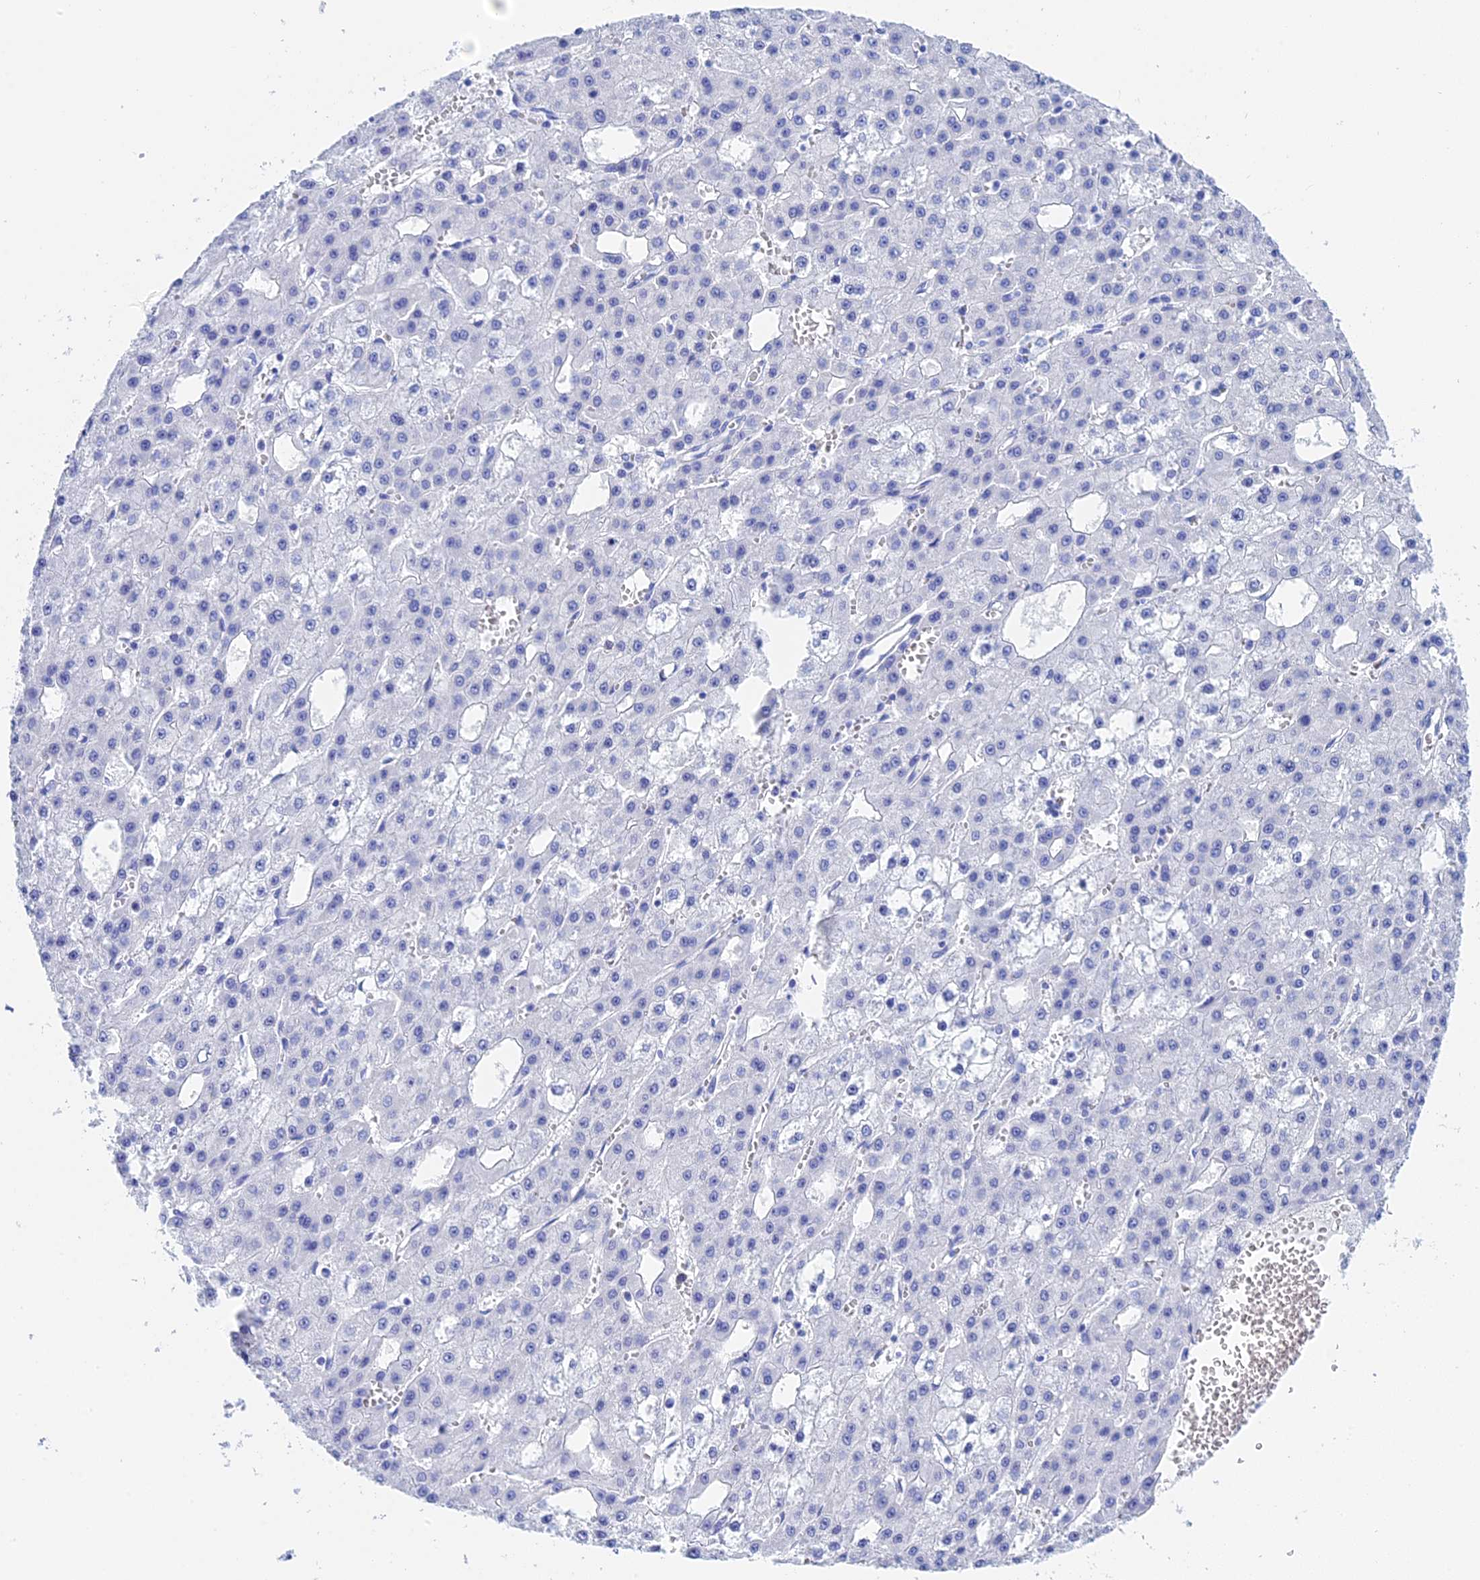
{"staining": {"intensity": "negative", "quantity": "none", "location": "none"}, "tissue": "liver cancer", "cell_type": "Tumor cells", "image_type": "cancer", "snomed": [{"axis": "morphology", "description": "Carcinoma, Hepatocellular, NOS"}, {"axis": "topography", "description": "Liver"}], "caption": "High magnification brightfield microscopy of hepatocellular carcinoma (liver) stained with DAB (brown) and counterstained with hematoxylin (blue): tumor cells show no significant expression.", "gene": "TEX101", "patient": {"sex": "male", "age": 47}}